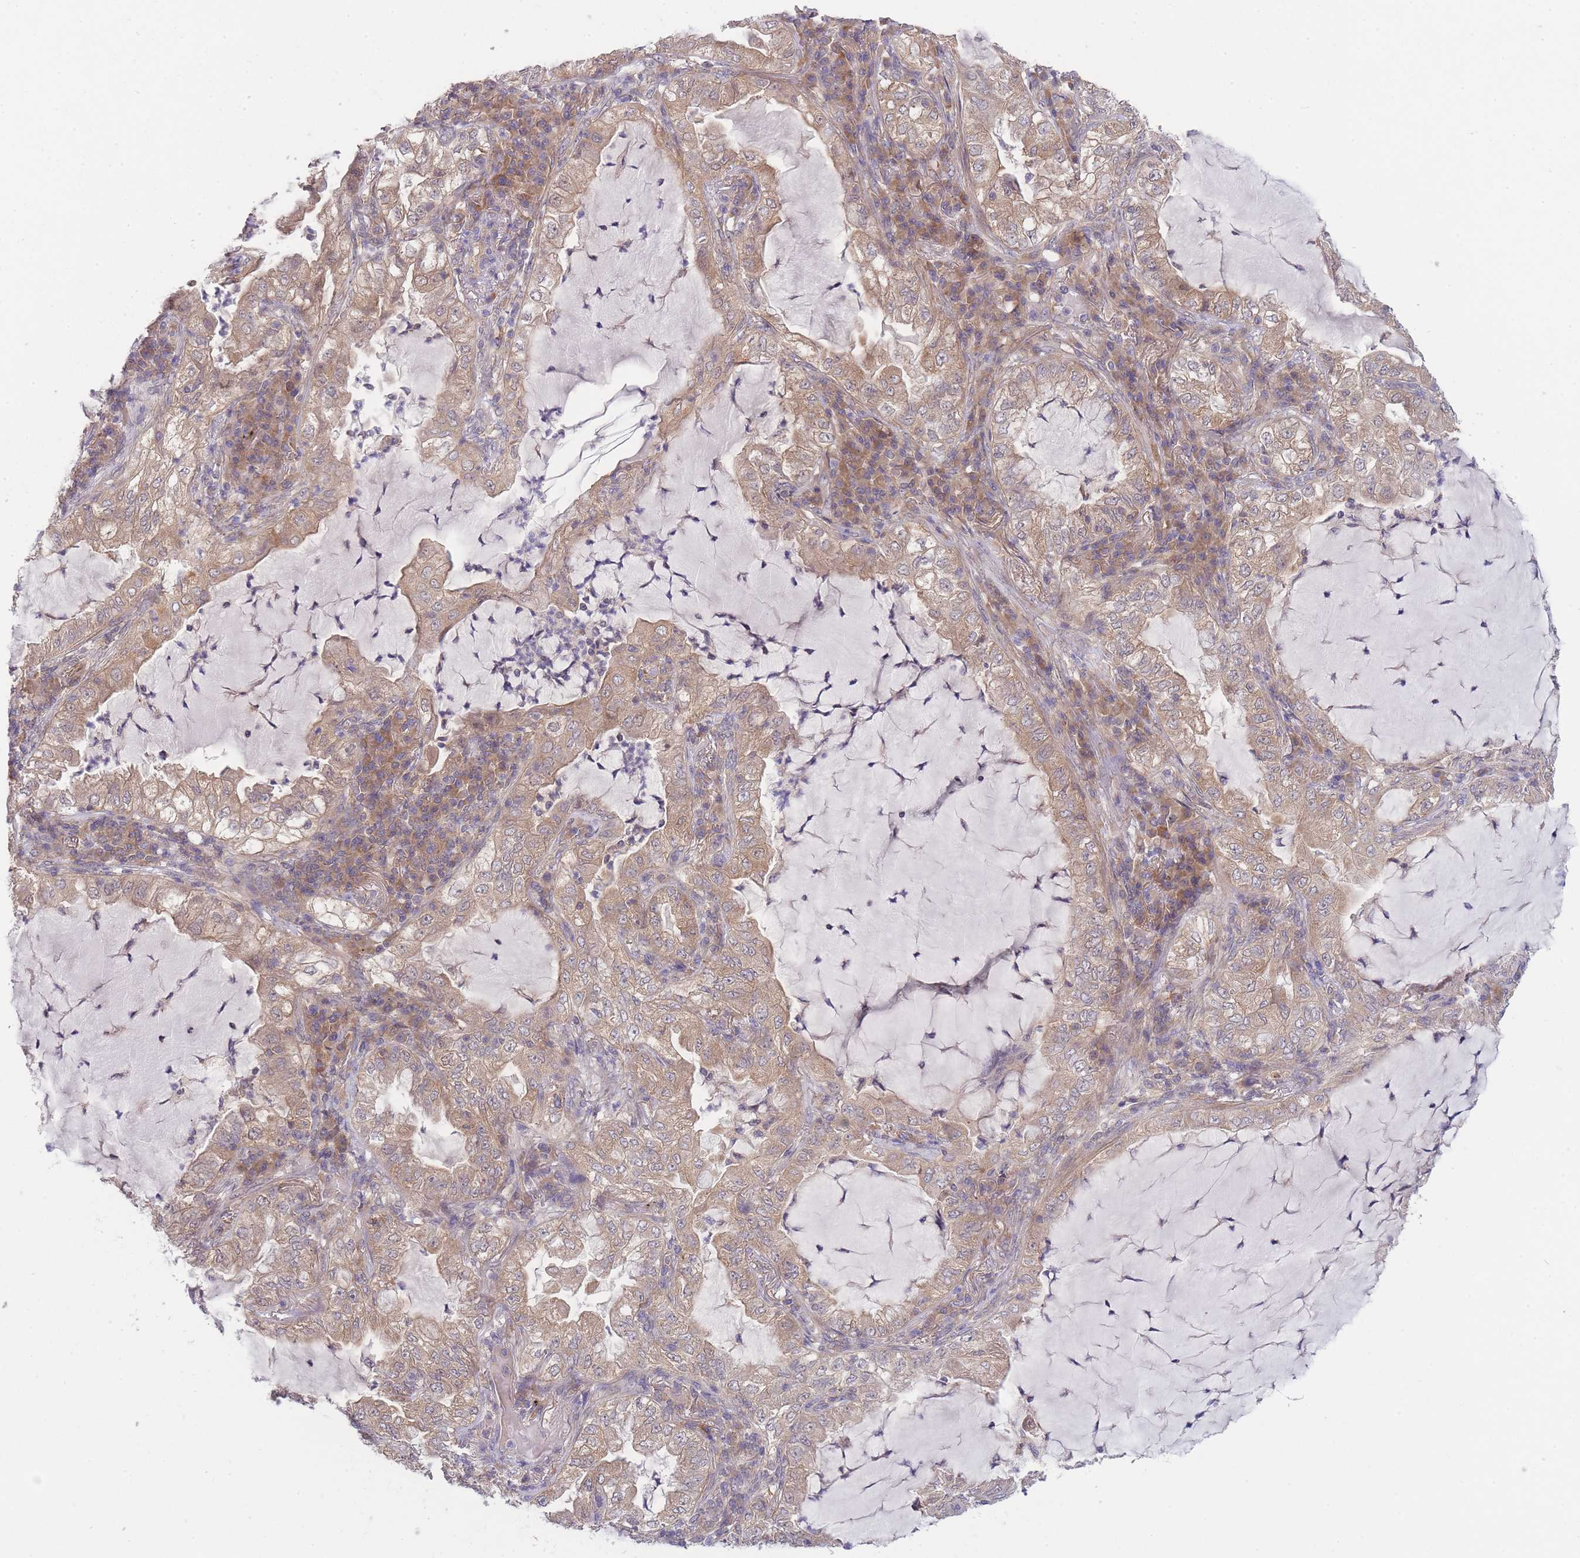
{"staining": {"intensity": "weak", "quantity": ">75%", "location": "cytoplasmic/membranous"}, "tissue": "lung cancer", "cell_type": "Tumor cells", "image_type": "cancer", "snomed": [{"axis": "morphology", "description": "Adenocarcinoma, NOS"}, {"axis": "topography", "description": "Lung"}], "caption": "Lung cancer was stained to show a protein in brown. There is low levels of weak cytoplasmic/membranous positivity in about >75% of tumor cells.", "gene": "PFDN6", "patient": {"sex": "female", "age": 73}}